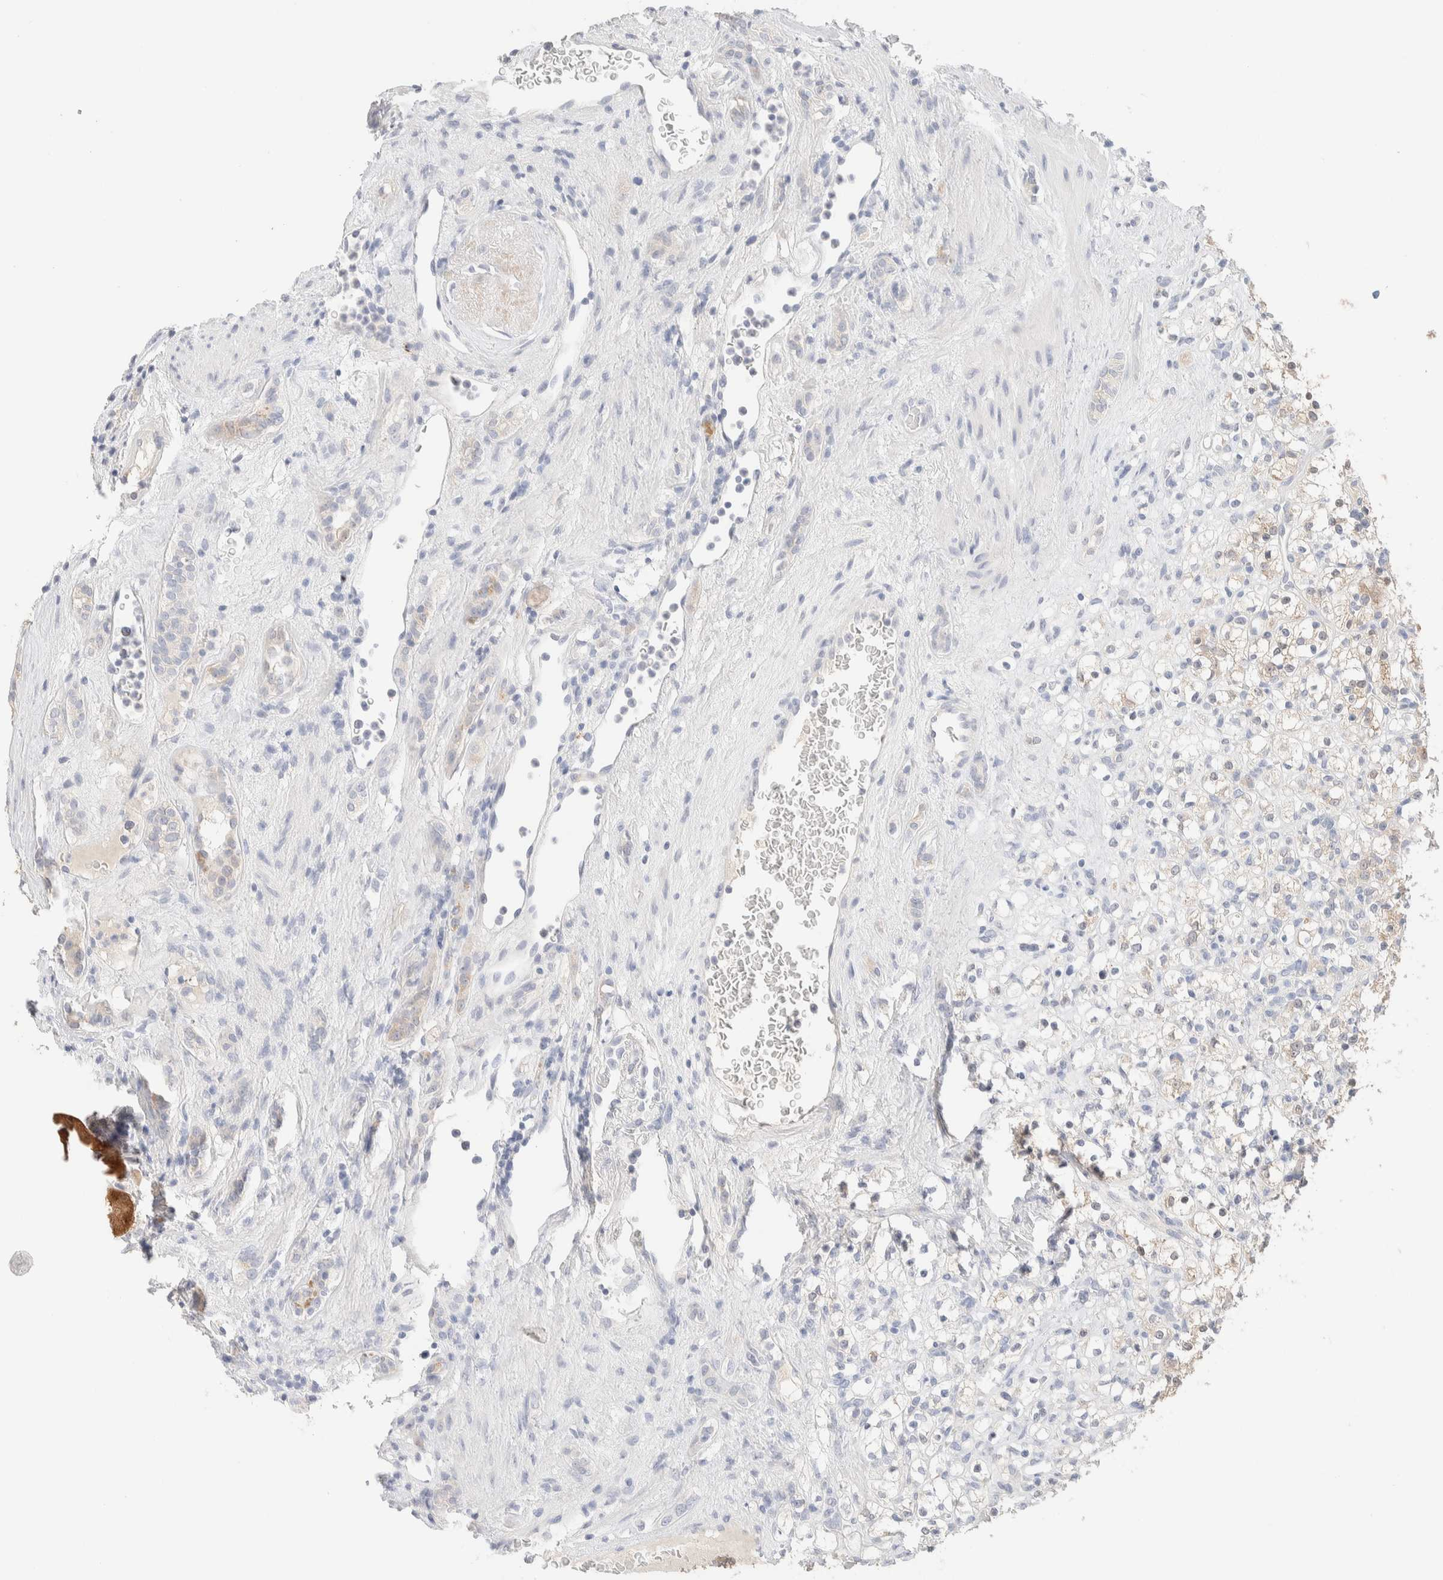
{"staining": {"intensity": "weak", "quantity": "<25%", "location": "cytoplasmic/membranous"}, "tissue": "renal cancer", "cell_type": "Tumor cells", "image_type": "cancer", "snomed": [{"axis": "morphology", "description": "Normal tissue, NOS"}, {"axis": "morphology", "description": "Adenocarcinoma, NOS"}, {"axis": "topography", "description": "Kidney"}], "caption": "Immunohistochemical staining of human adenocarcinoma (renal) demonstrates no significant positivity in tumor cells.", "gene": "RIDA", "patient": {"sex": "female", "age": 72}}